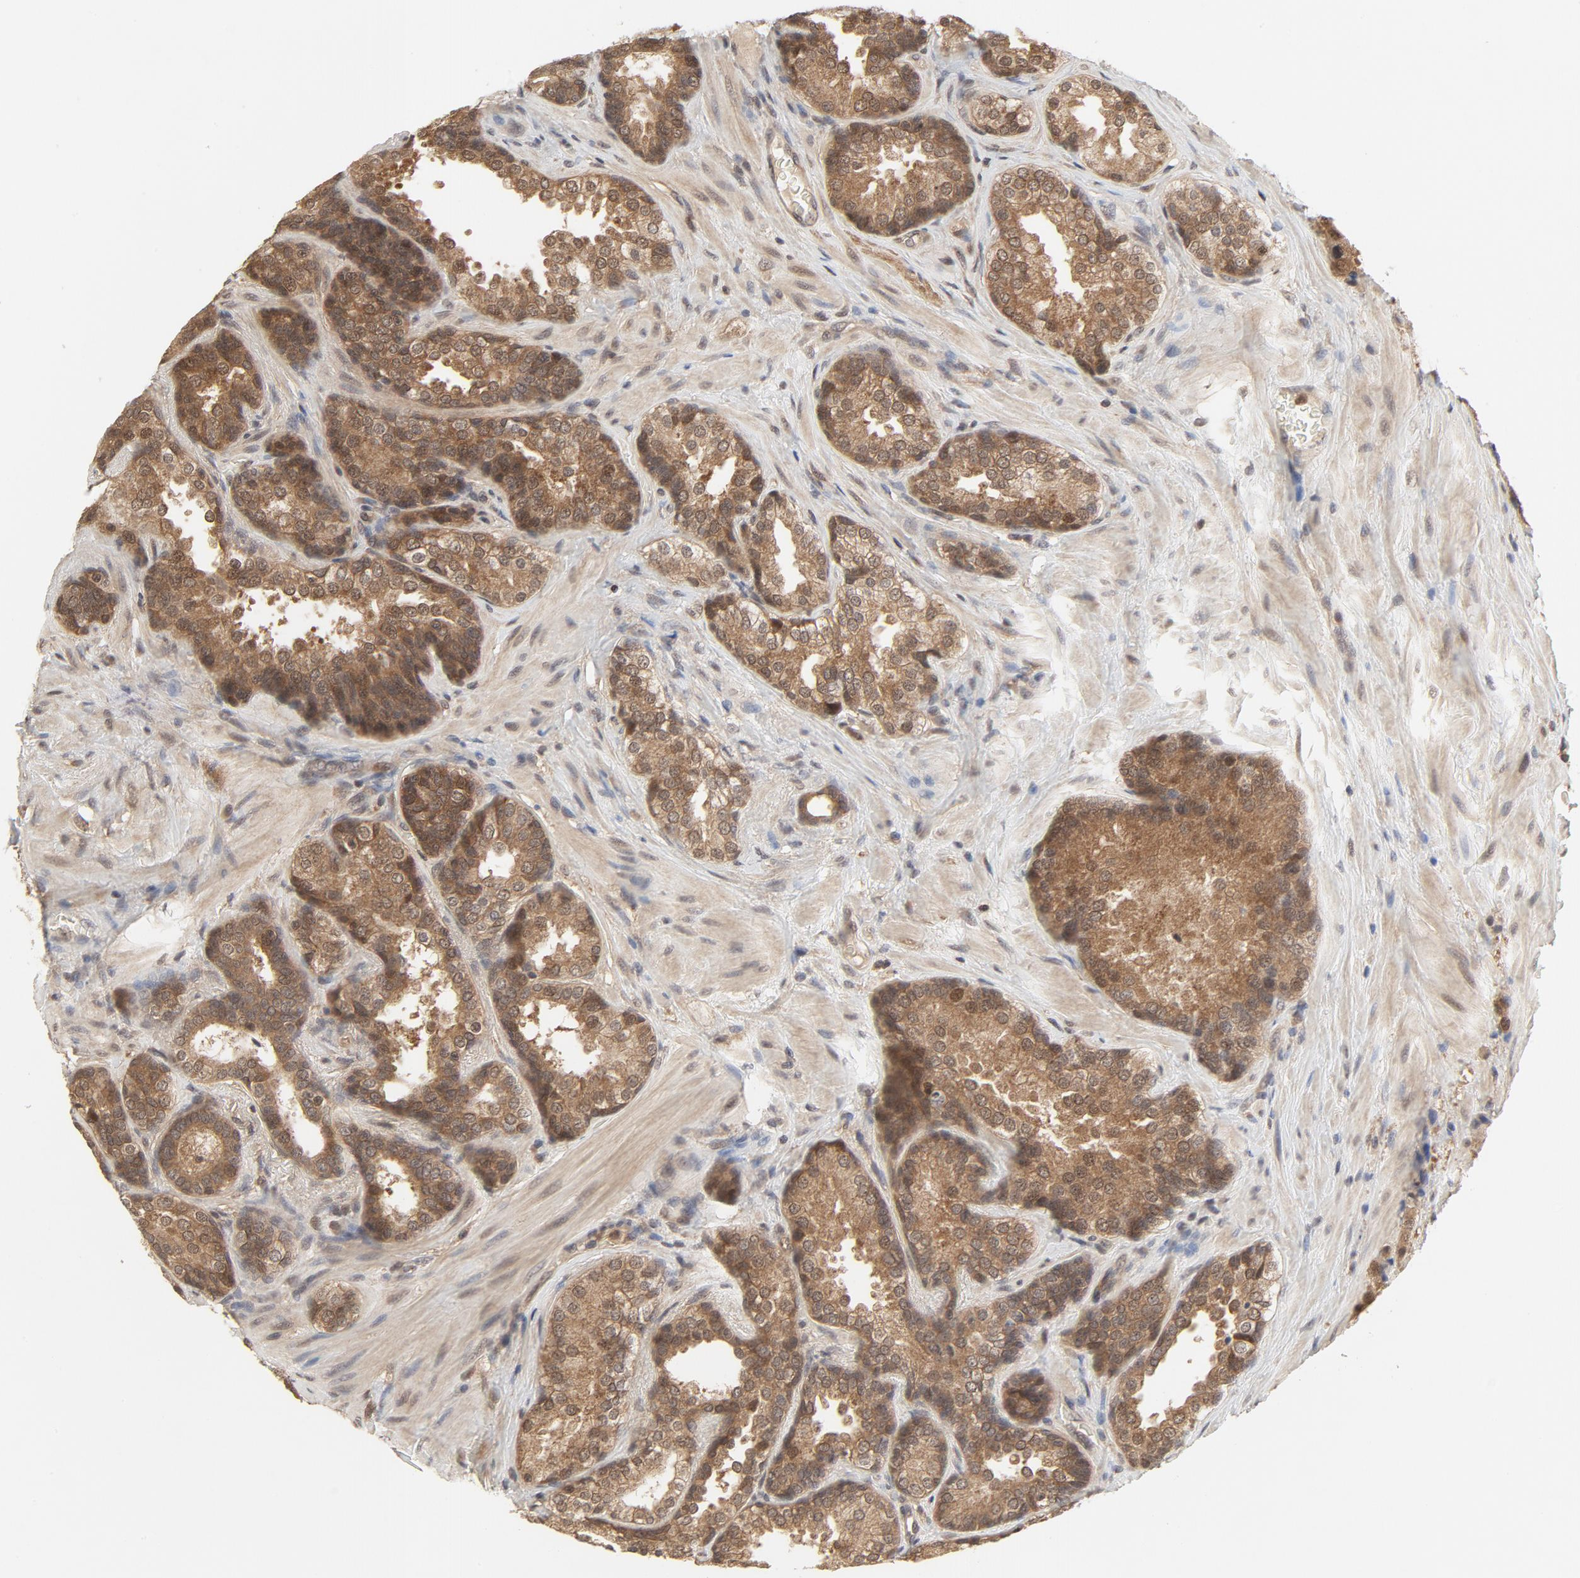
{"staining": {"intensity": "moderate", "quantity": ">75%", "location": "cytoplasmic/membranous,nuclear"}, "tissue": "prostate cancer", "cell_type": "Tumor cells", "image_type": "cancer", "snomed": [{"axis": "morphology", "description": "Adenocarcinoma, High grade"}, {"axis": "topography", "description": "Prostate"}], "caption": "Immunohistochemistry (IHC) photomicrograph of neoplastic tissue: human adenocarcinoma (high-grade) (prostate) stained using immunohistochemistry (IHC) reveals medium levels of moderate protein expression localized specifically in the cytoplasmic/membranous and nuclear of tumor cells, appearing as a cytoplasmic/membranous and nuclear brown color.", "gene": "NEDD8", "patient": {"sex": "male", "age": 70}}